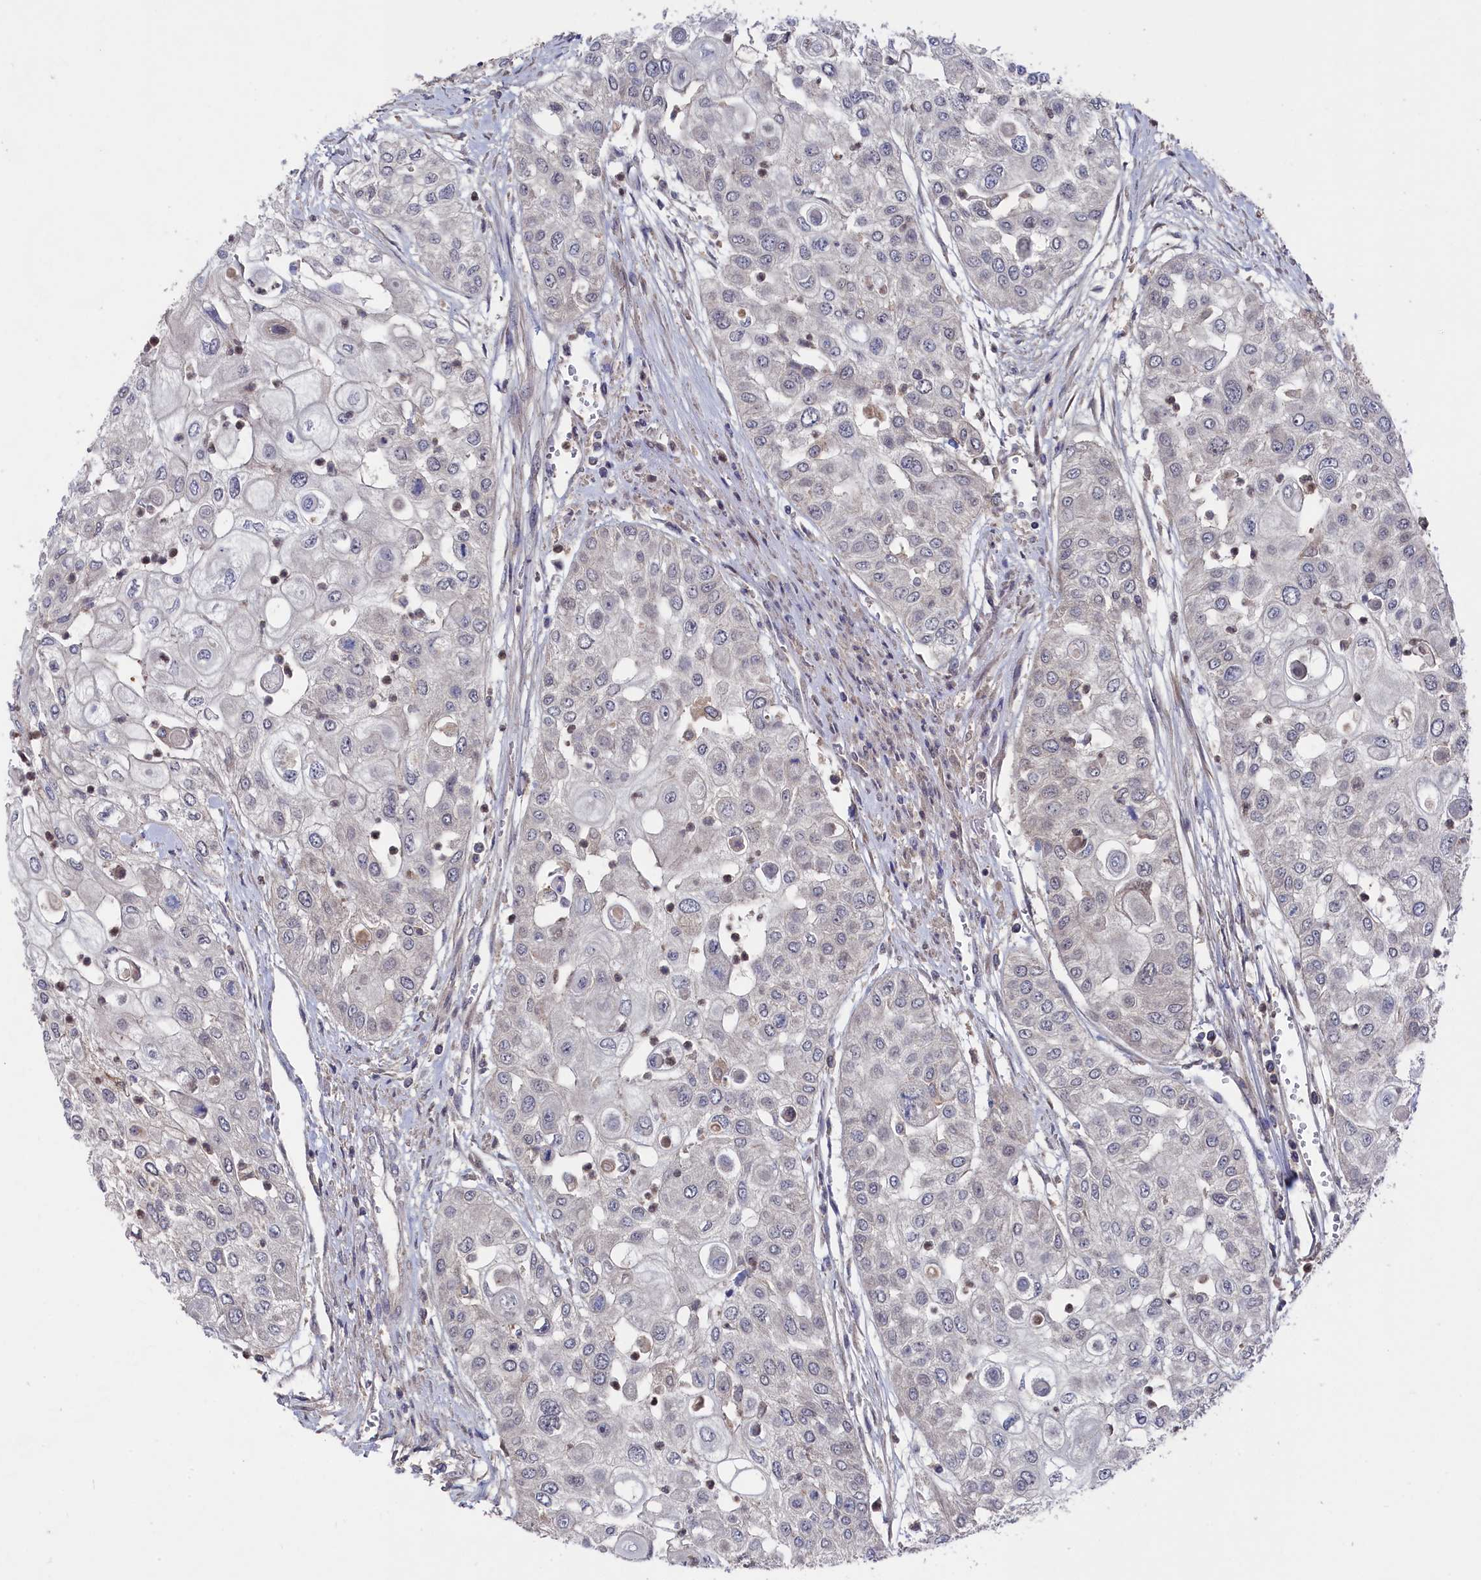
{"staining": {"intensity": "negative", "quantity": "none", "location": "none"}, "tissue": "urothelial cancer", "cell_type": "Tumor cells", "image_type": "cancer", "snomed": [{"axis": "morphology", "description": "Urothelial carcinoma, High grade"}, {"axis": "topography", "description": "Urinary bladder"}], "caption": "Photomicrograph shows no significant protein staining in tumor cells of urothelial carcinoma (high-grade).", "gene": "TMC5", "patient": {"sex": "female", "age": 79}}